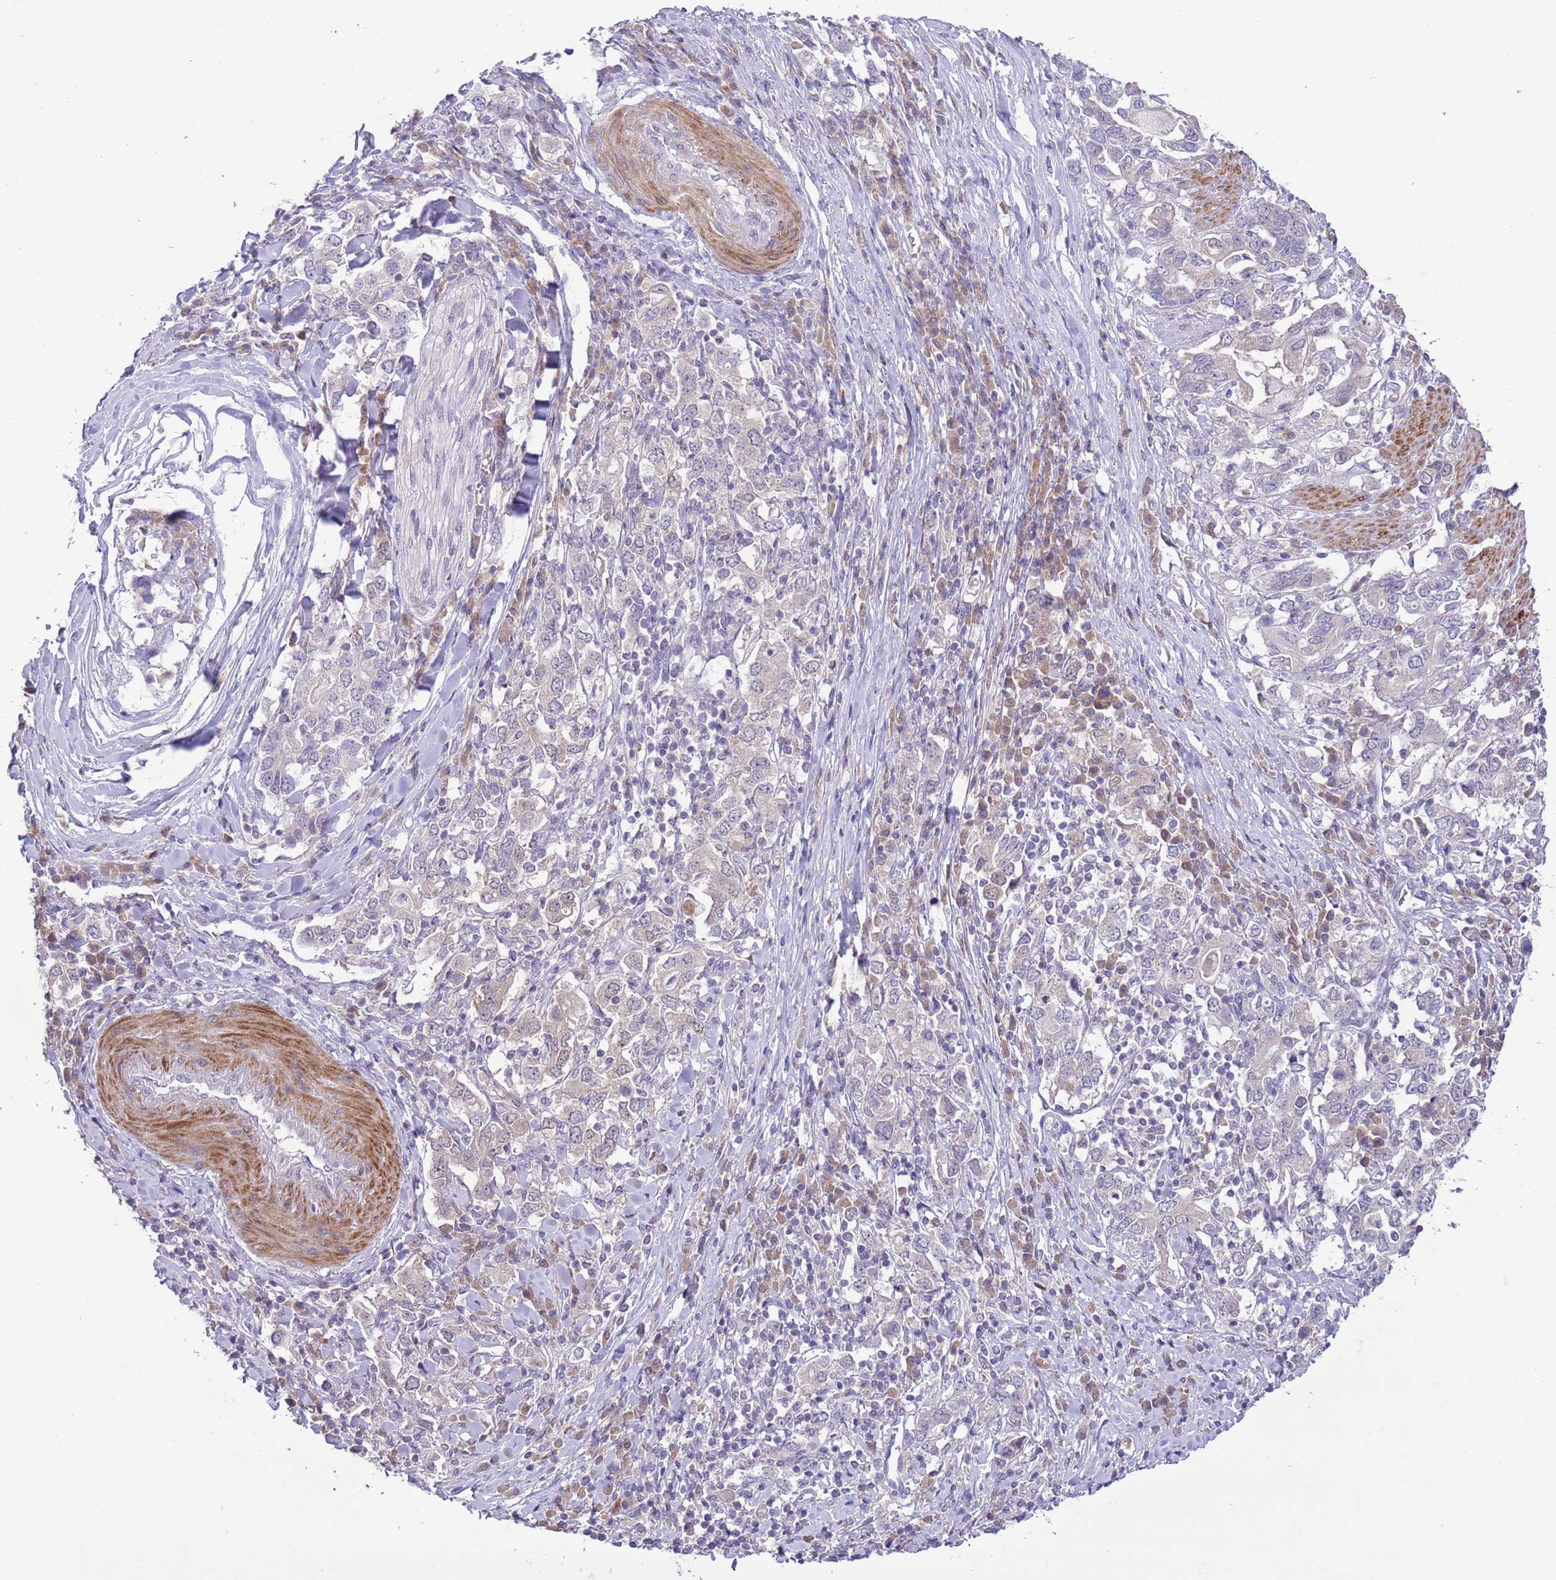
{"staining": {"intensity": "negative", "quantity": "none", "location": "none"}, "tissue": "stomach cancer", "cell_type": "Tumor cells", "image_type": "cancer", "snomed": [{"axis": "morphology", "description": "Adenocarcinoma, NOS"}, {"axis": "topography", "description": "Stomach, upper"}, {"axis": "topography", "description": "Stomach"}], "caption": "This is an IHC micrograph of adenocarcinoma (stomach). There is no positivity in tumor cells.", "gene": "GALK2", "patient": {"sex": "male", "age": 62}}